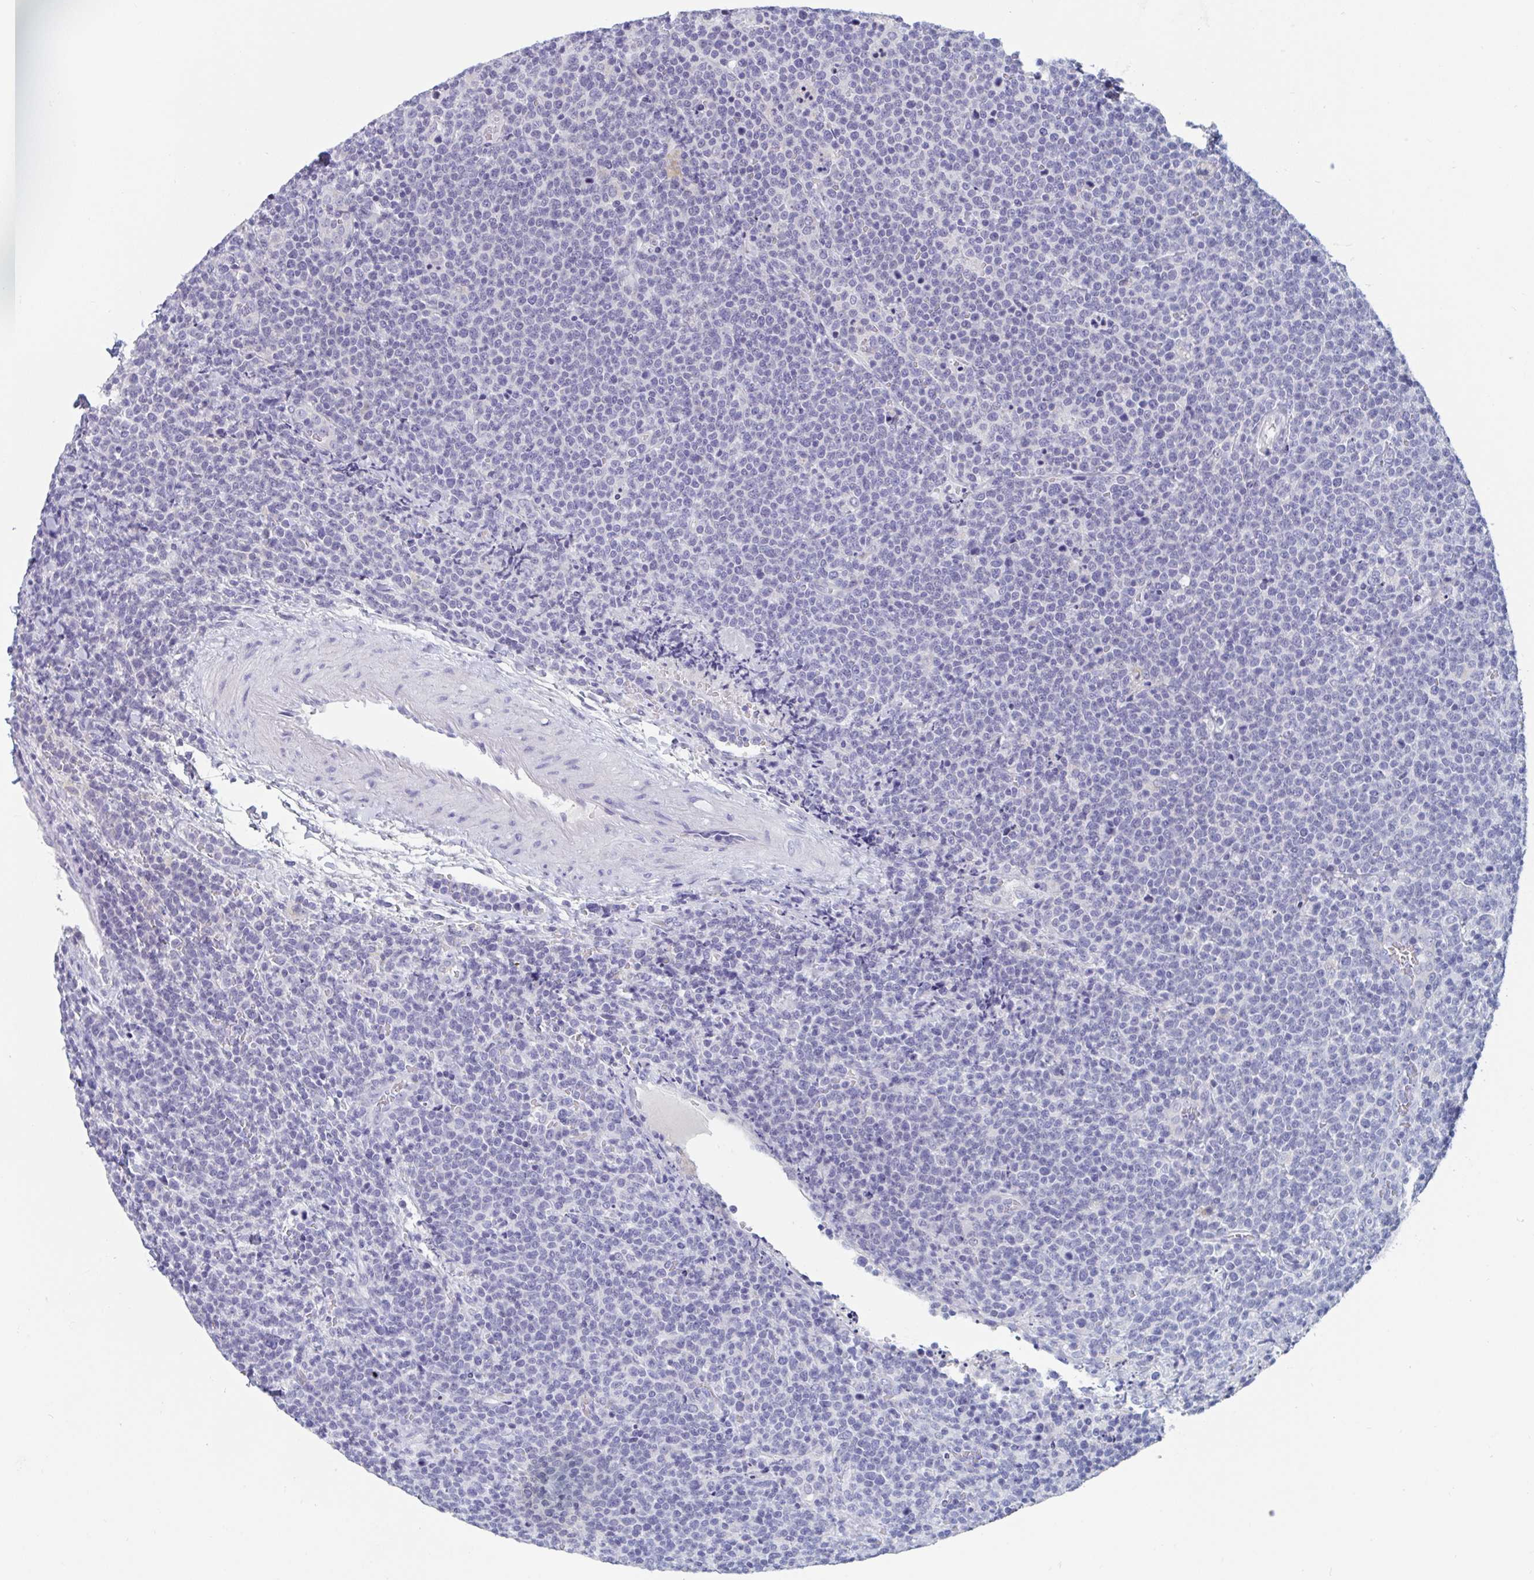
{"staining": {"intensity": "negative", "quantity": "none", "location": "none"}, "tissue": "lymphoma", "cell_type": "Tumor cells", "image_type": "cancer", "snomed": [{"axis": "morphology", "description": "Malignant lymphoma, non-Hodgkin's type, High grade"}, {"axis": "topography", "description": "Lymph node"}], "caption": "High magnification brightfield microscopy of malignant lymphoma, non-Hodgkin's type (high-grade) stained with DAB (3,3'-diaminobenzidine) (brown) and counterstained with hematoxylin (blue): tumor cells show no significant expression. (Stains: DAB immunohistochemistry with hematoxylin counter stain, Microscopy: brightfield microscopy at high magnification).", "gene": "DPEP3", "patient": {"sex": "male", "age": 61}}